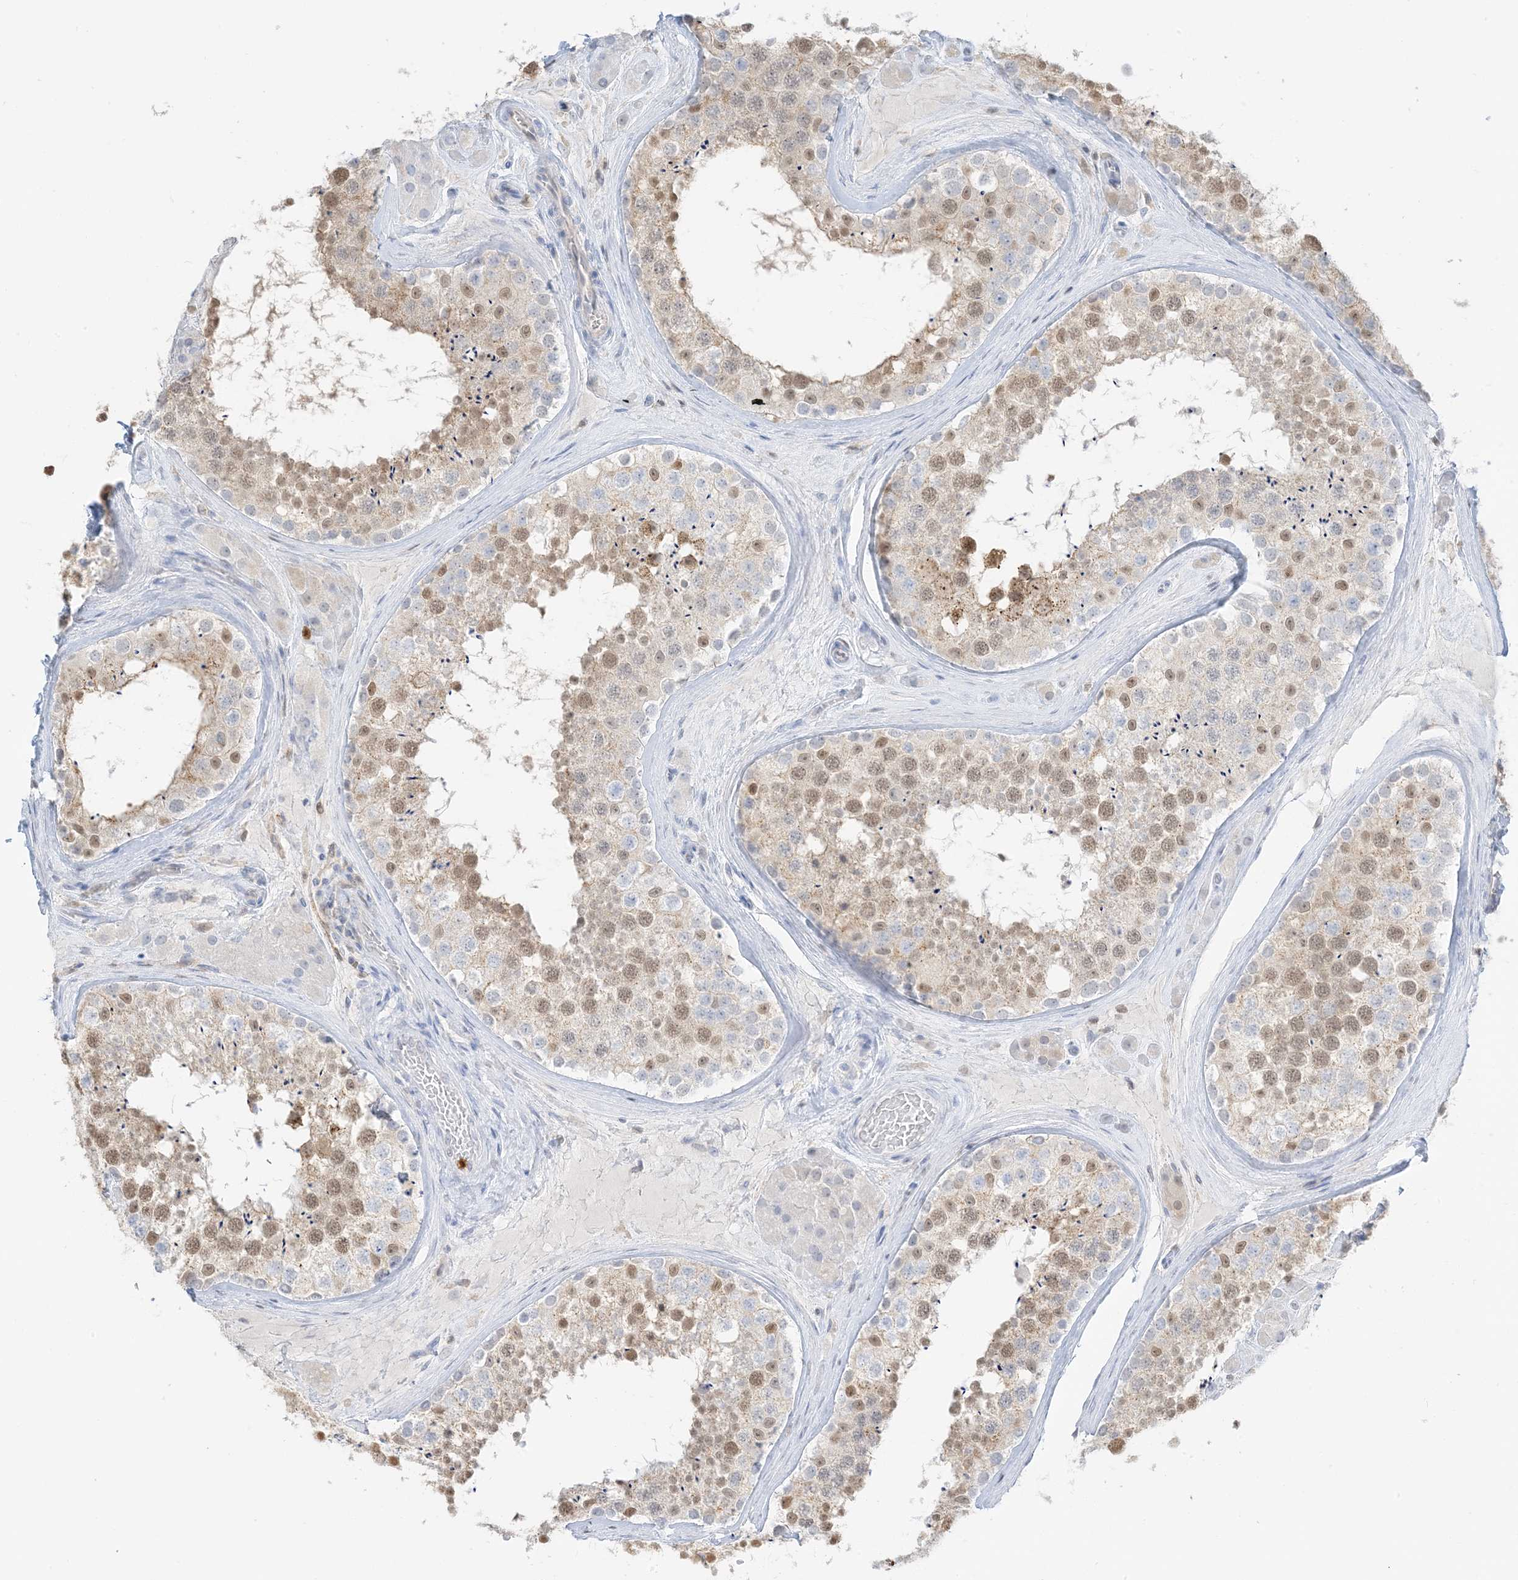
{"staining": {"intensity": "moderate", "quantity": "25%-75%", "location": "nuclear"}, "tissue": "testis", "cell_type": "Cells in seminiferous ducts", "image_type": "normal", "snomed": [{"axis": "morphology", "description": "Normal tissue, NOS"}, {"axis": "topography", "description": "Testis"}], "caption": "This image displays IHC staining of normal testis, with medium moderate nuclear staining in approximately 25%-75% of cells in seminiferous ducts.", "gene": "GCA", "patient": {"sex": "male", "age": 46}}